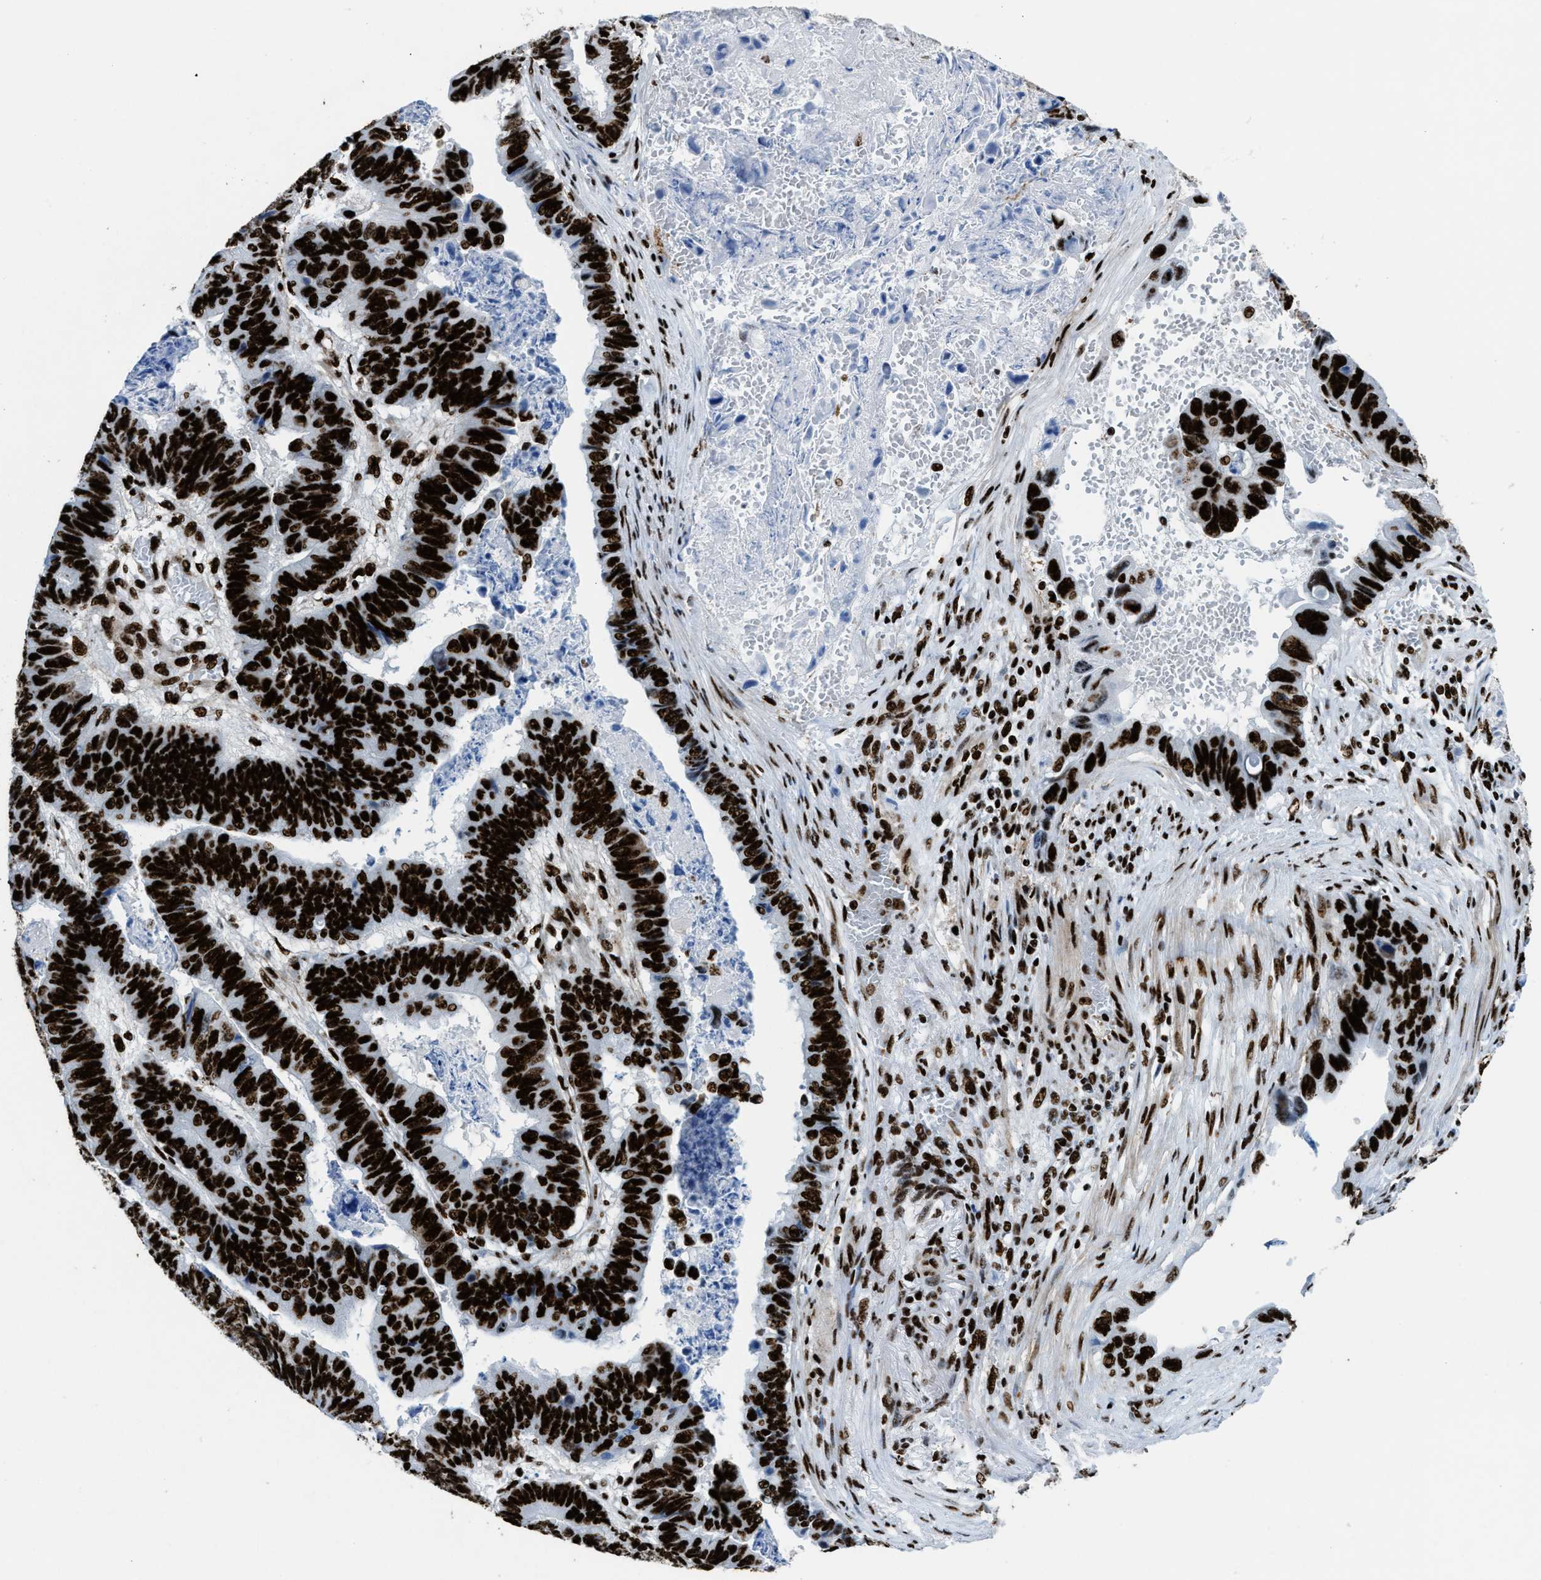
{"staining": {"intensity": "strong", "quantity": ">75%", "location": "nuclear"}, "tissue": "stomach cancer", "cell_type": "Tumor cells", "image_type": "cancer", "snomed": [{"axis": "morphology", "description": "Adenocarcinoma, NOS"}, {"axis": "topography", "description": "Stomach, lower"}], "caption": "Strong nuclear positivity is present in about >75% of tumor cells in stomach cancer.", "gene": "NONO", "patient": {"sex": "male", "age": 77}}